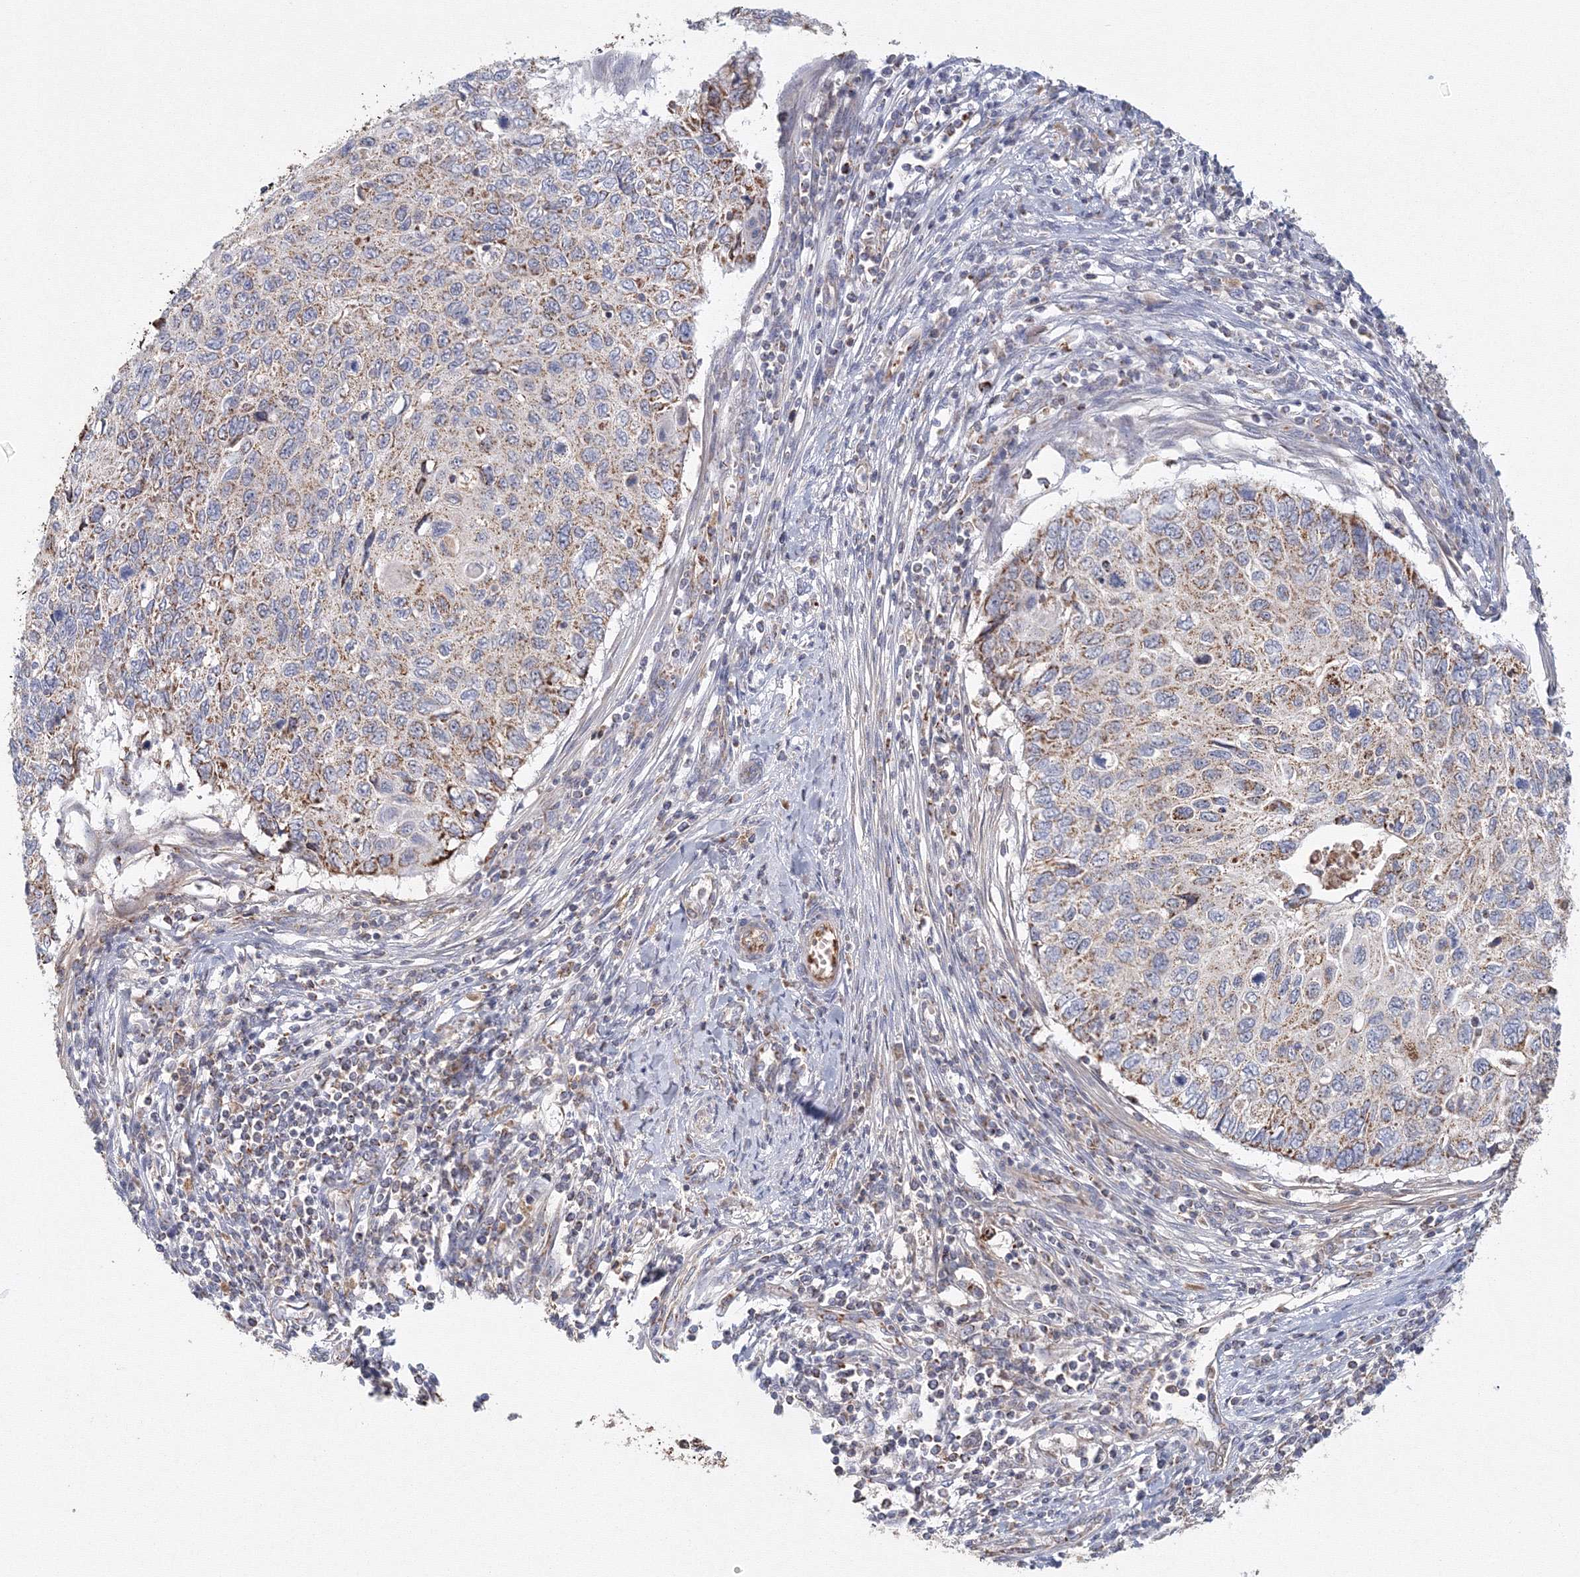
{"staining": {"intensity": "strong", "quantity": "25%-75%", "location": "cytoplasmic/membranous"}, "tissue": "cervical cancer", "cell_type": "Tumor cells", "image_type": "cancer", "snomed": [{"axis": "morphology", "description": "Squamous cell carcinoma, NOS"}, {"axis": "topography", "description": "Cervix"}], "caption": "This photomicrograph exhibits immunohistochemistry staining of human cervical squamous cell carcinoma, with high strong cytoplasmic/membranous positivity in about 25%-75% of tumor cells.", "gene": "GRPEL1", "patient": {"sex": "female", "age": 70}}